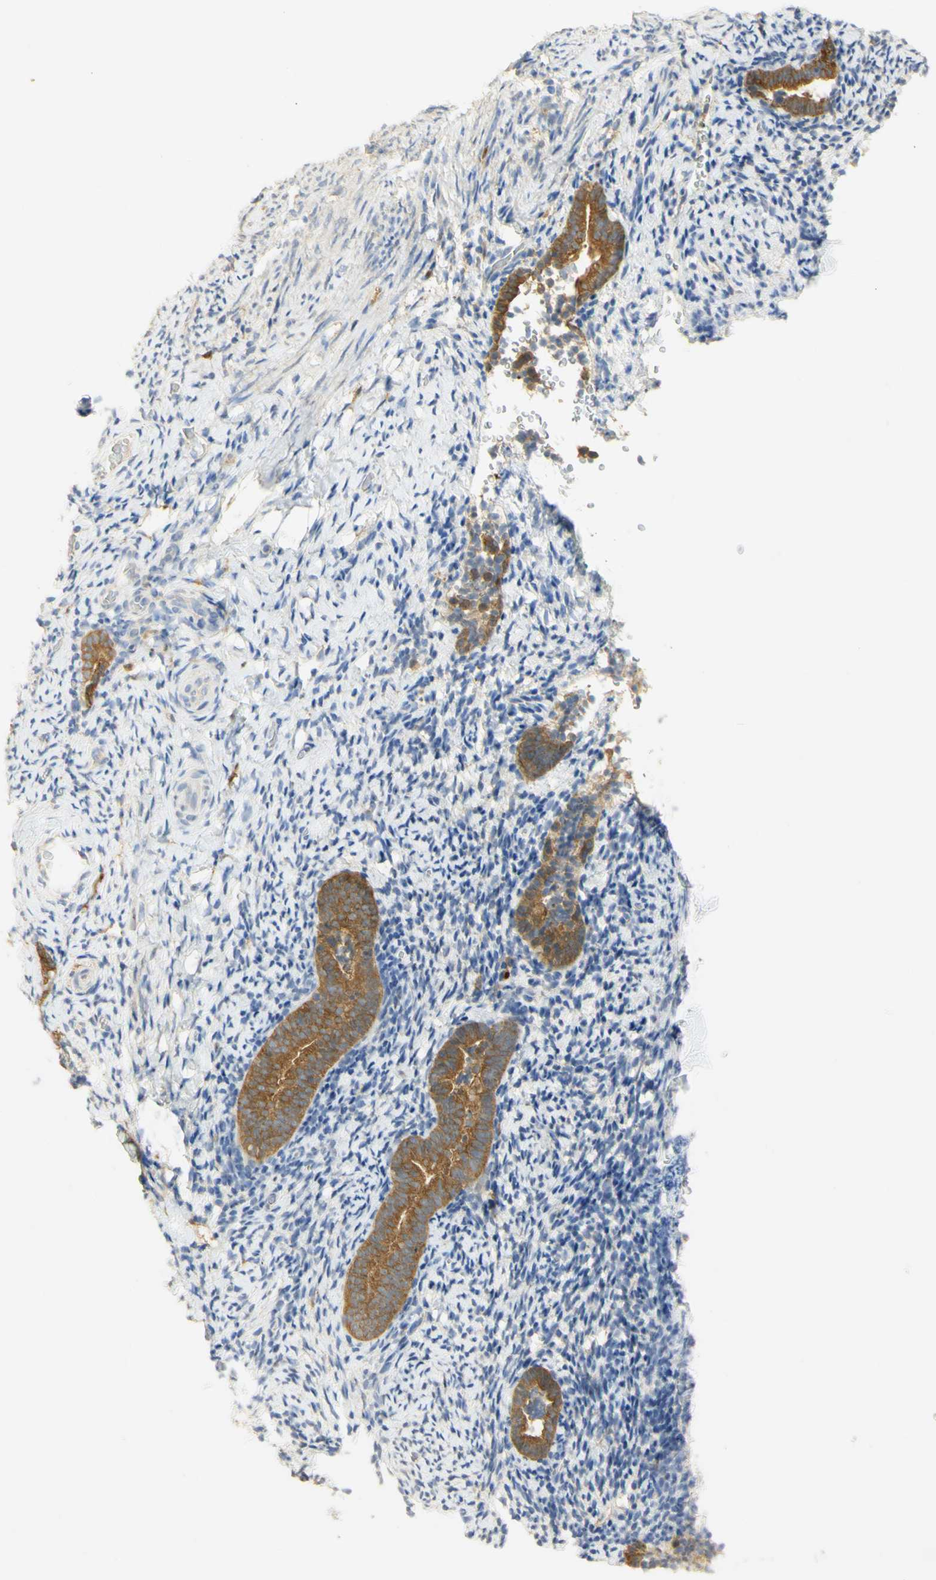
{"staining": {"intensity": "moderate", "quantity": "<25%", "location": "cytoplasmic/membranous"}, "tissue": "endometrium", "cell_type": "Cells in endometrial stroma", "image_type": "normal", "snomed": [{"axis": "morphology", "description": "Normal tissue, NOS"}, {"axis": "topography", "description": "Endometrium"}], "caption": "Moderate cytoplasmic/membranous staining is appreciated in approximately <25% of cells in endometrial stroma in benign endometrium.", "gene": "PAK1", "patient": {"sex": "female", "age": 51}}